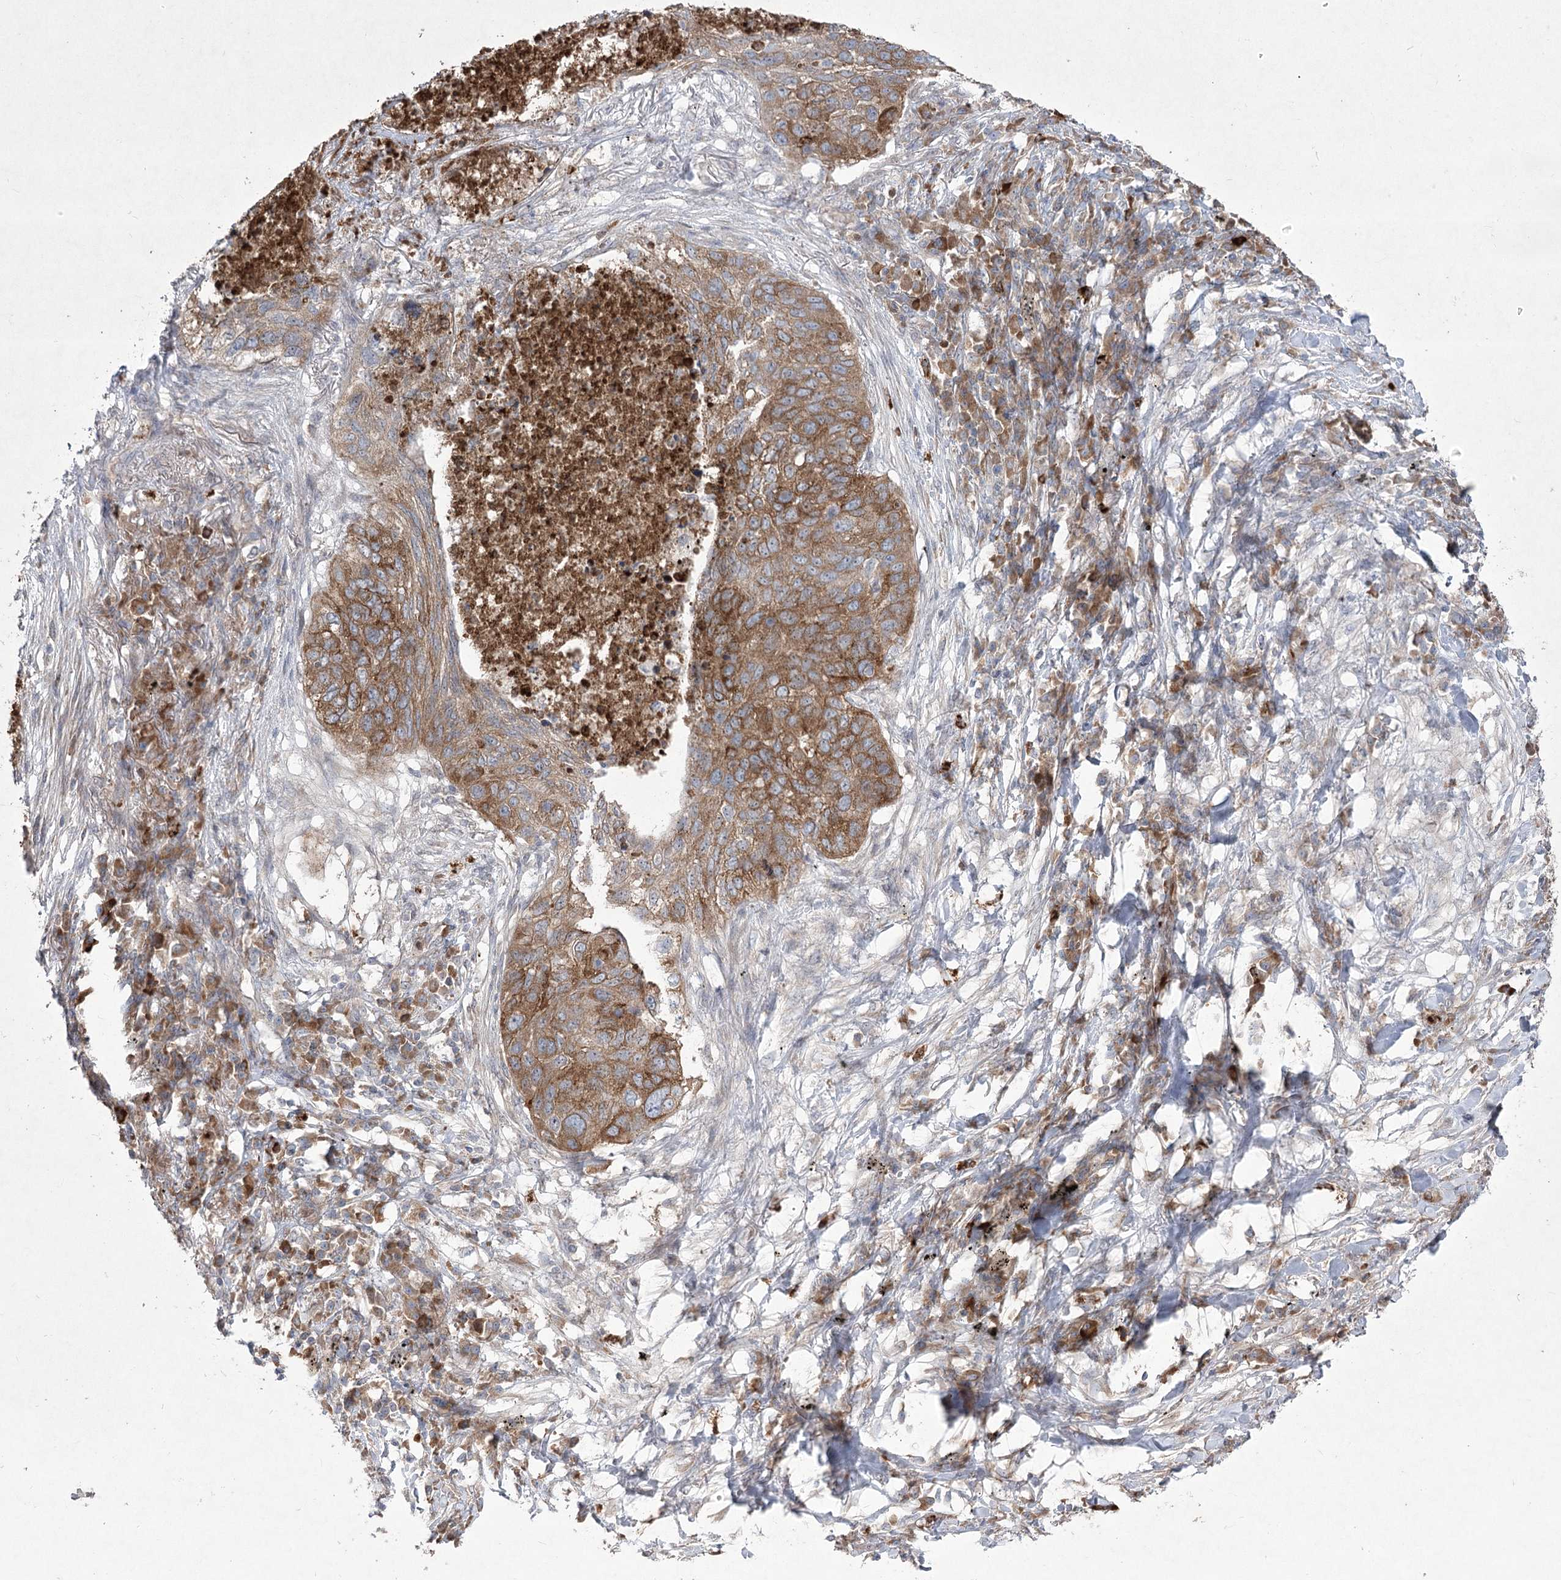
{"staining": {"intensity": "moderate", "quantity": ">75%", "location": "cytoplasmic/membranous"}, "tissue": "lung cancer", "cell_type": "Tumor cells", "image_type": "cancer", "snomed": [{"axis": "morphology", "description": "Squamous cell carcinoma, NOS"}, {"axis": "topography", "description": "Lung"}], "caption": "Immunohistochemical staining of lung squamous cell carcinoma demonstrates medium levels of moderate cytoplasmic/membranous positivity in approximately >75% of tumor cells.", "gene": "PLEKHA5", "patient": {"sex": "female", "age": 63}}